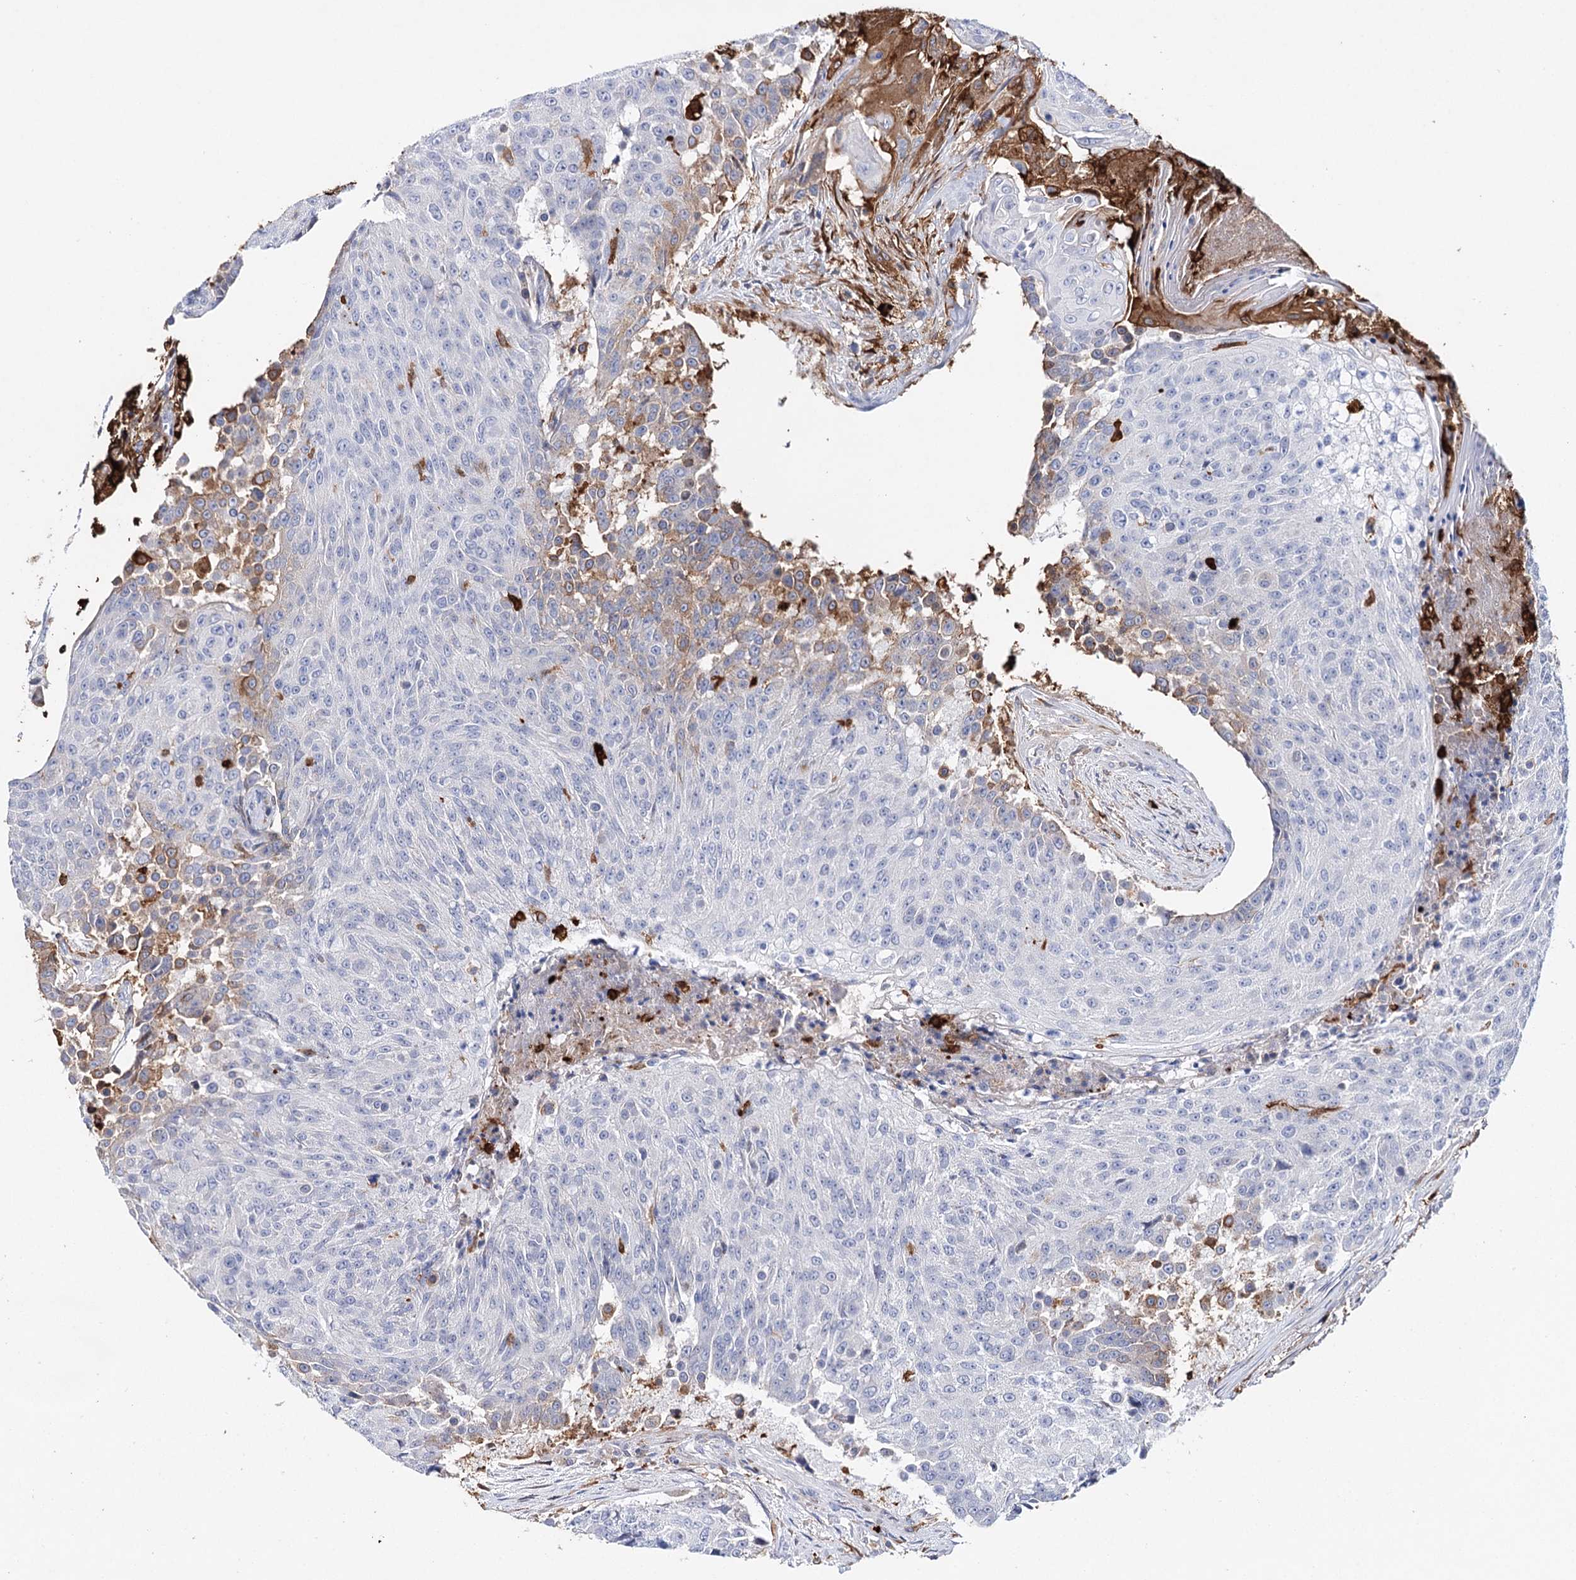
{"staining": {"intensity": "weak", "quantity": "<25%", "location": "cytoplasmic/membranous"}, "tissue": "urothelial cancer", "cell_type": "Tumor cells", "image_type": "cancer", "snomed": [{"axis": "morphology", "description": "Urothelial carcinoma, High grade"}, {"axis": "topography", "description": "Urinary bladder"}], "caption": "IHC histopathology image of neoplastic tissue: human urothelial carcinoma (high-grade) stained with DAB displays no significant protein expression in tumor cells.", "gene": "CFAP46", "patient": {"sex": "female", "age": 63}}